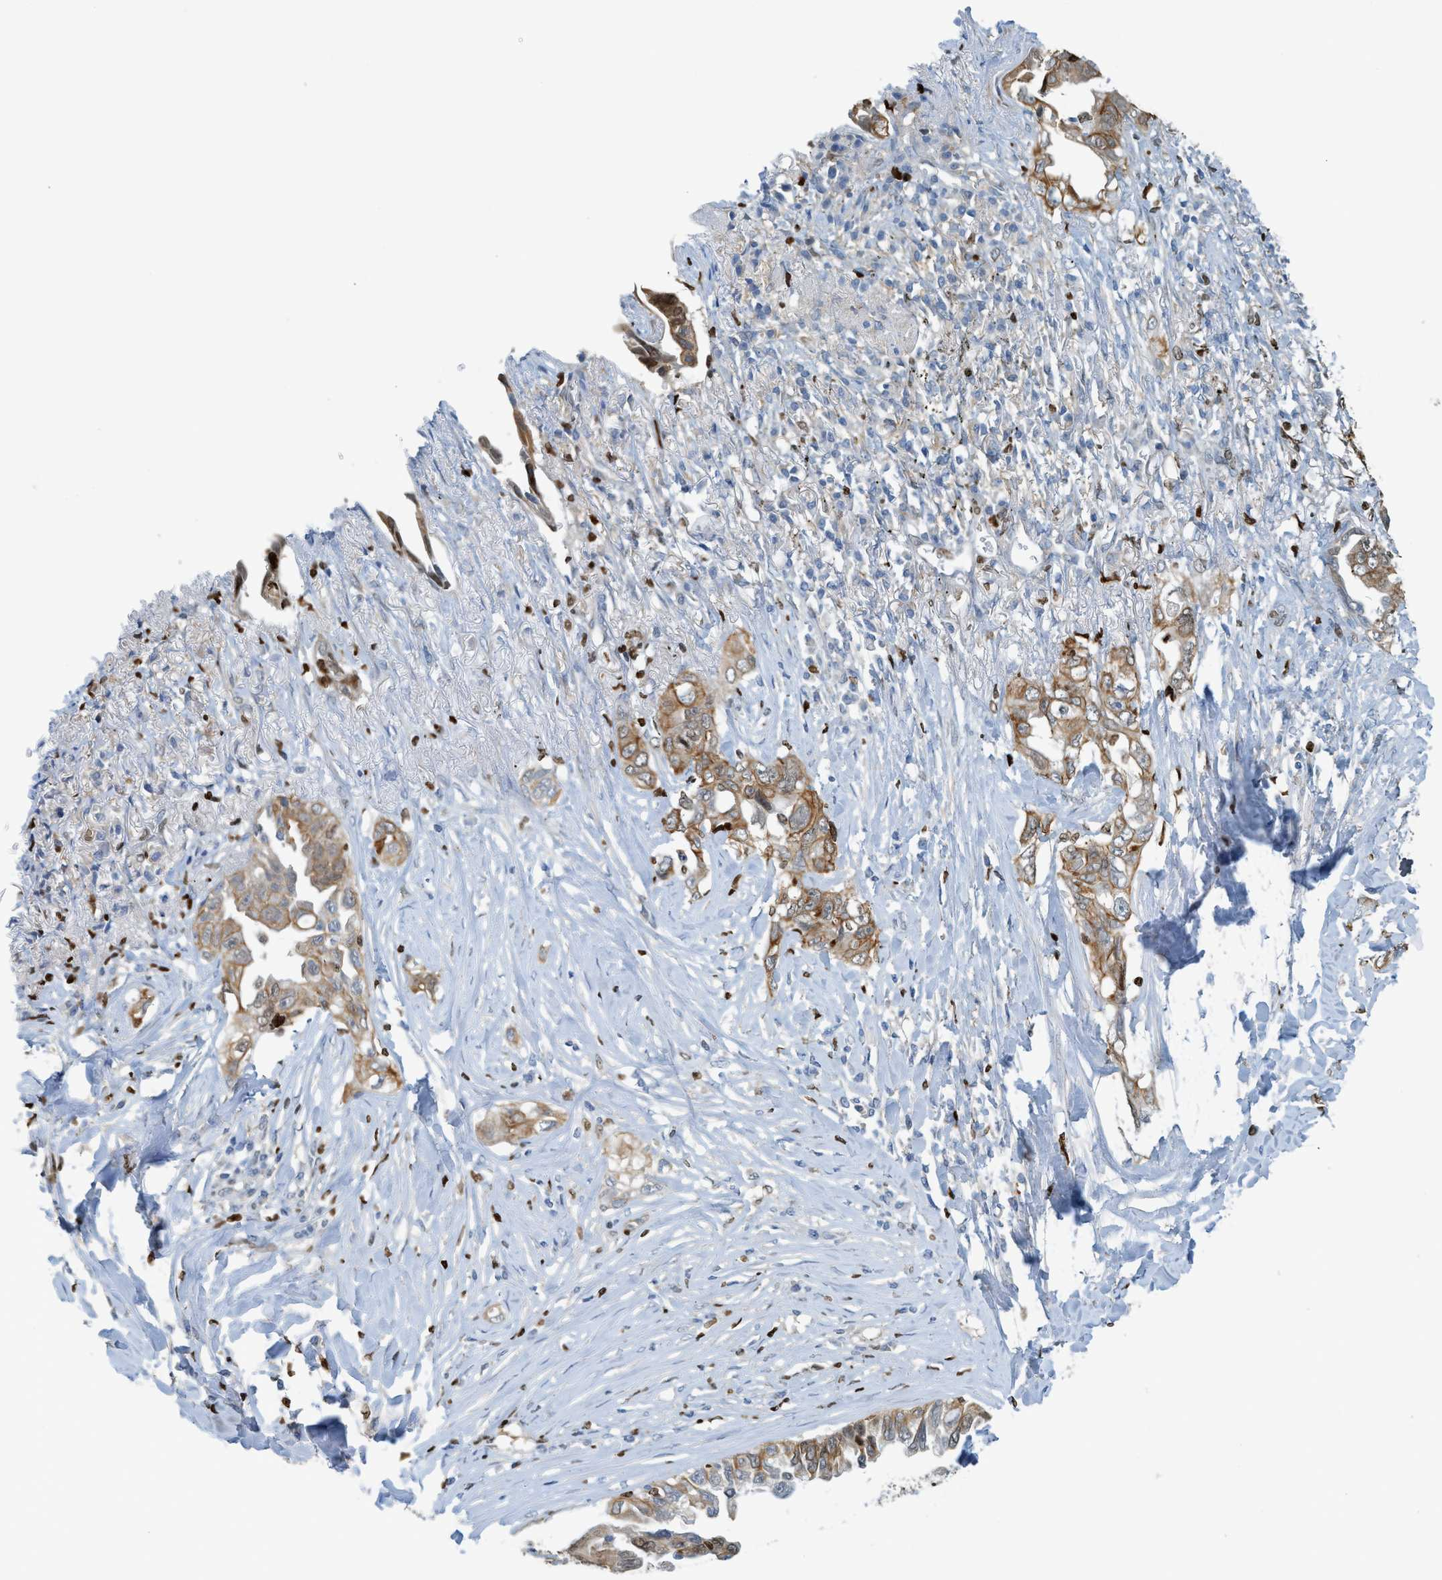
{"staining": {"intensity": "moderate", "quantity": ">75%", "location": "cytoplasmic/membranous"}, "tissue": "lung cancer", "cell_type": "Tumor cells", "image_type": "cancer", "snomed": [{"axis": "morphology", "description": "Adenocarcinoma, NOS"}, {"axis": "topography", "description": "Lung"}], "caption": "A micrograph showing moderate cytoplasmic/membranous positivity in approximately >75% of tumor cells in lung cancer, as visualized by brown immunohistochemical staining.", "gene": "SH3D19", "patient": {"sex": "female", "age": 51}}